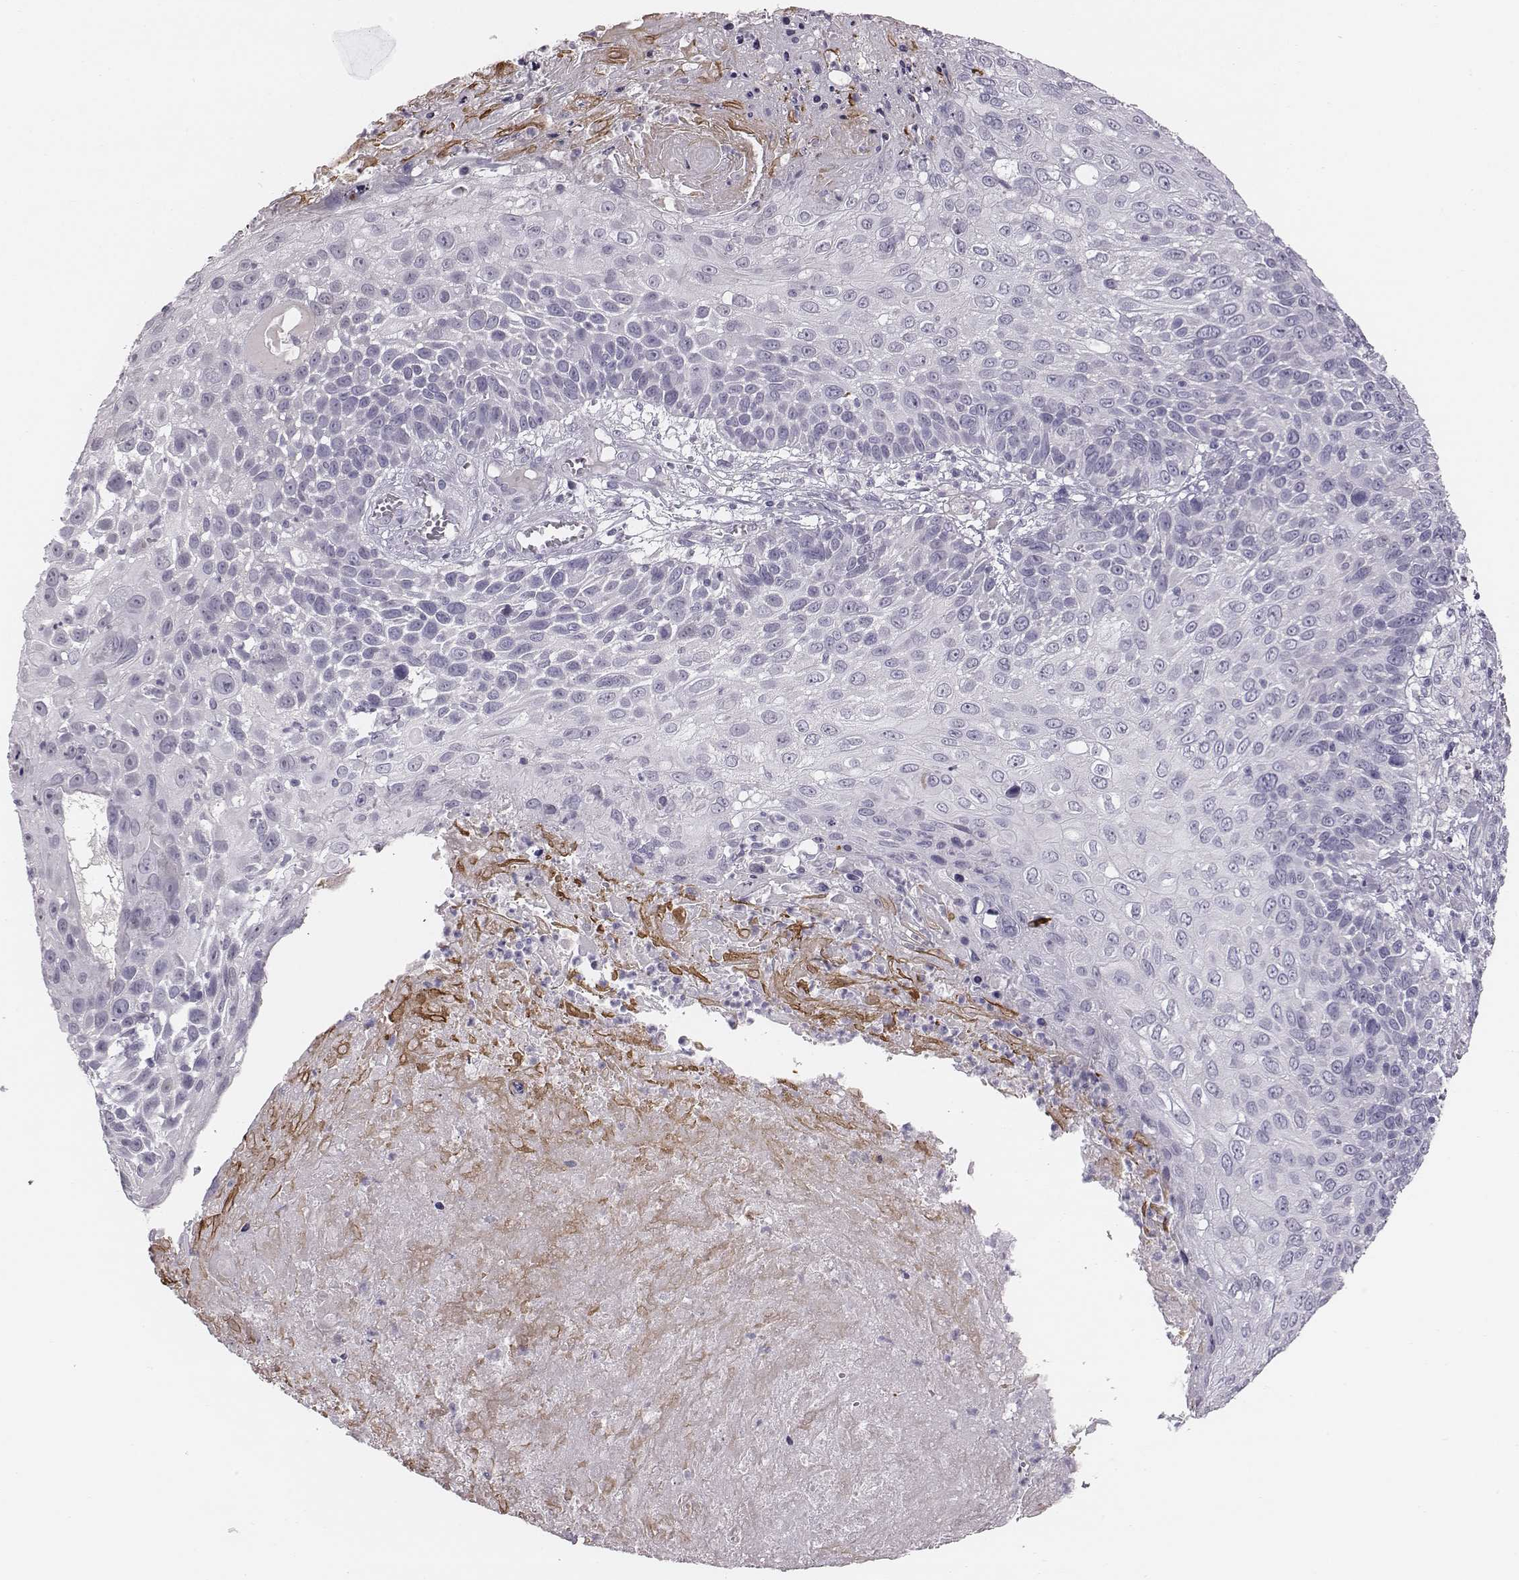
{"staining": {"intensity": "negative", "quantity": "none", "location": "none"}, "tissue": "skin cancer", "cell_type": "Tumor cells", "image_type": "cancer", "snomed": [{"axis": "morphology", "description": "Squamous cell carcinoma, NOS"}, {"axis": "topography", "description": "Skin"}], "caption": "An image of skin cancer stained for a protein exhibits no brown staining in tumor cells. (Brightfield microscopy of DAB (3,3'-diaminobenzidine) immunohistochemistry (IHC) at high magnification).", "gene": "CACNG4", "patient": {"sex": "male", "age": 92}}